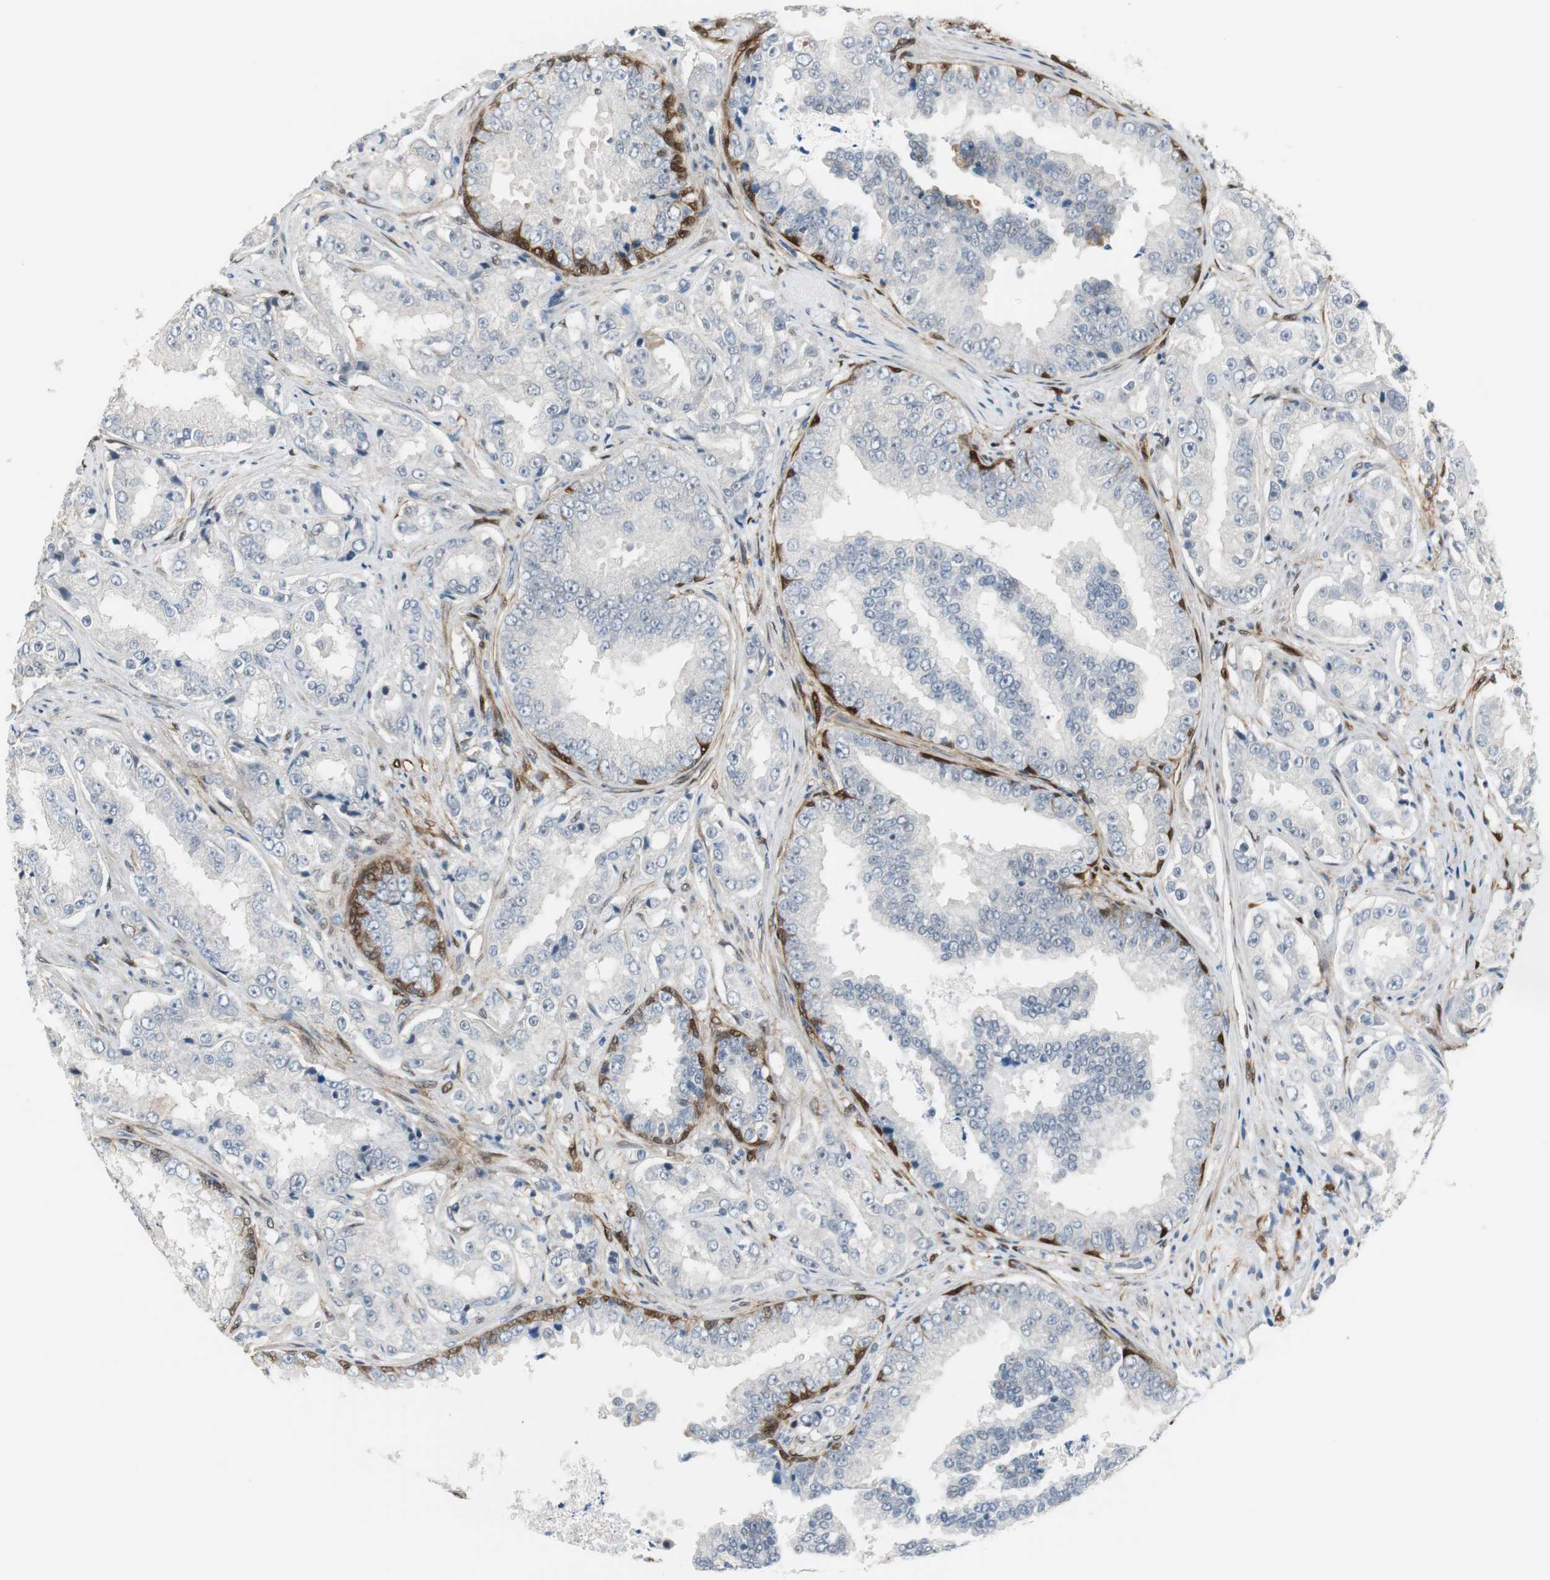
{"staining": {"intensity": "negative", "quantity": "none", "location": "none"}, "tissue": "prostate cancer", "cell_type": "Tumor cells", "image_type": "cancer", "snomed": [{"axis": "morphology", "description": "Adenocarcinoma, High grade"}, {"axis": "topography", "description": "Prostate"}], "caption": "DAB (3,3'-diaminobenzidine) immunohistochemical staining of prostate cancer (high-grade adenocarcinoma) reveals no significant positivity in tumor cells. (DAB IHC, high magnification).", "gene": "FHL2", "patient": {"sex": "male", "age": 73}}